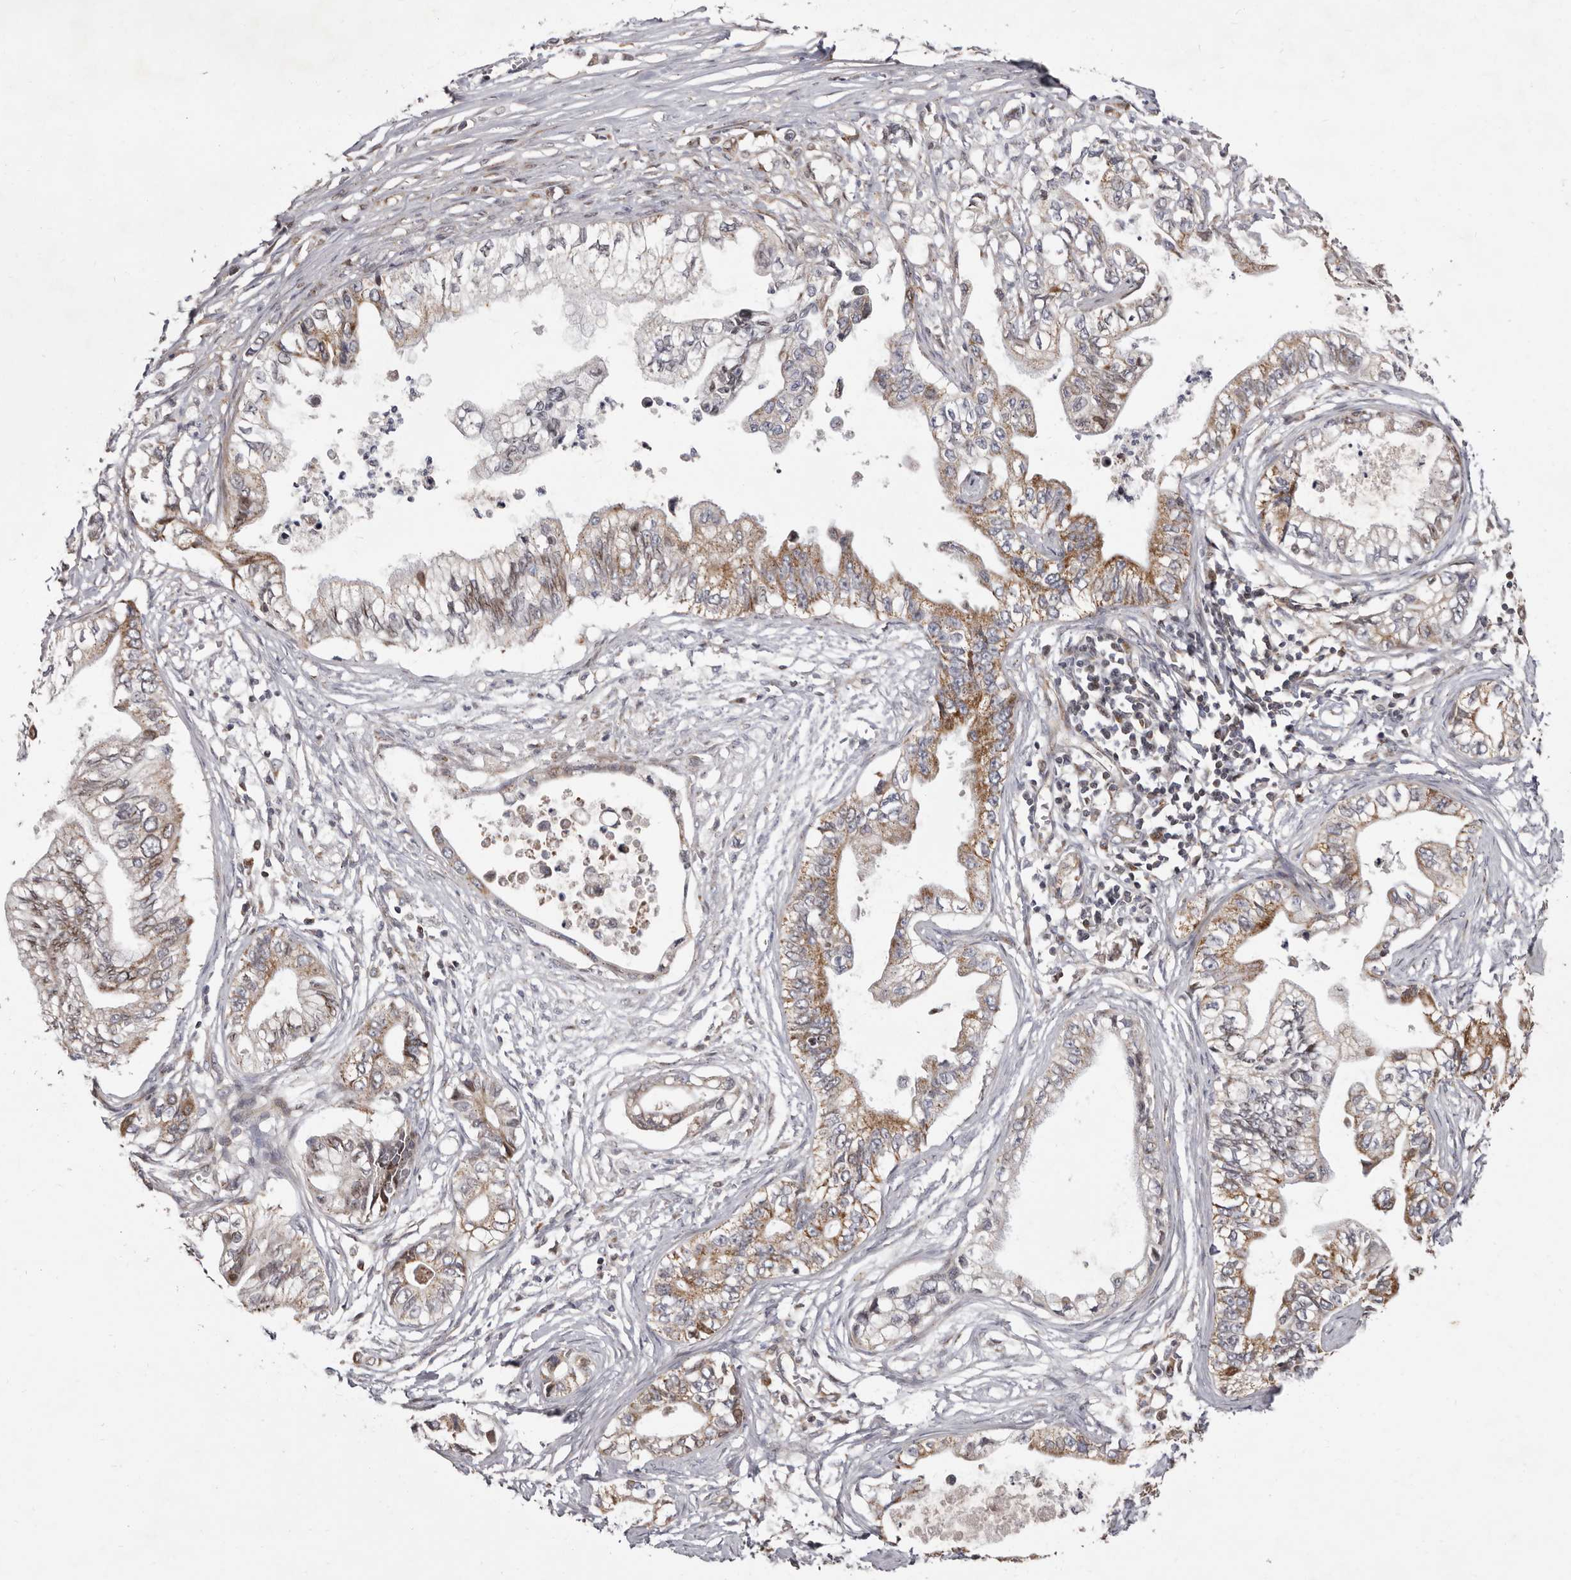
{"staining": {"intensity": "moderate", "quantity": "25%-75%", "location": "cytoplasmic/membranous"}, "tissue": "pancreatic cancer", "cell_type": "Tumor cells", "image_type": "cancer", "snomed": [{"axis": "morphology", "description": "Adenocarcinoma, NOS"}, {"axis": "topography", "description": "Pancreas"}], "caption": "Immunohistochemistry histopathology image of human pancreatic cancer stained for a protein (brown), which demonstrates medium levels of moderate cytoplasmic/membranous expression in about 25%-75% of tumor cells.", "gene": "TIMM17B", "patient": {"sex": "male", "age": 56}}